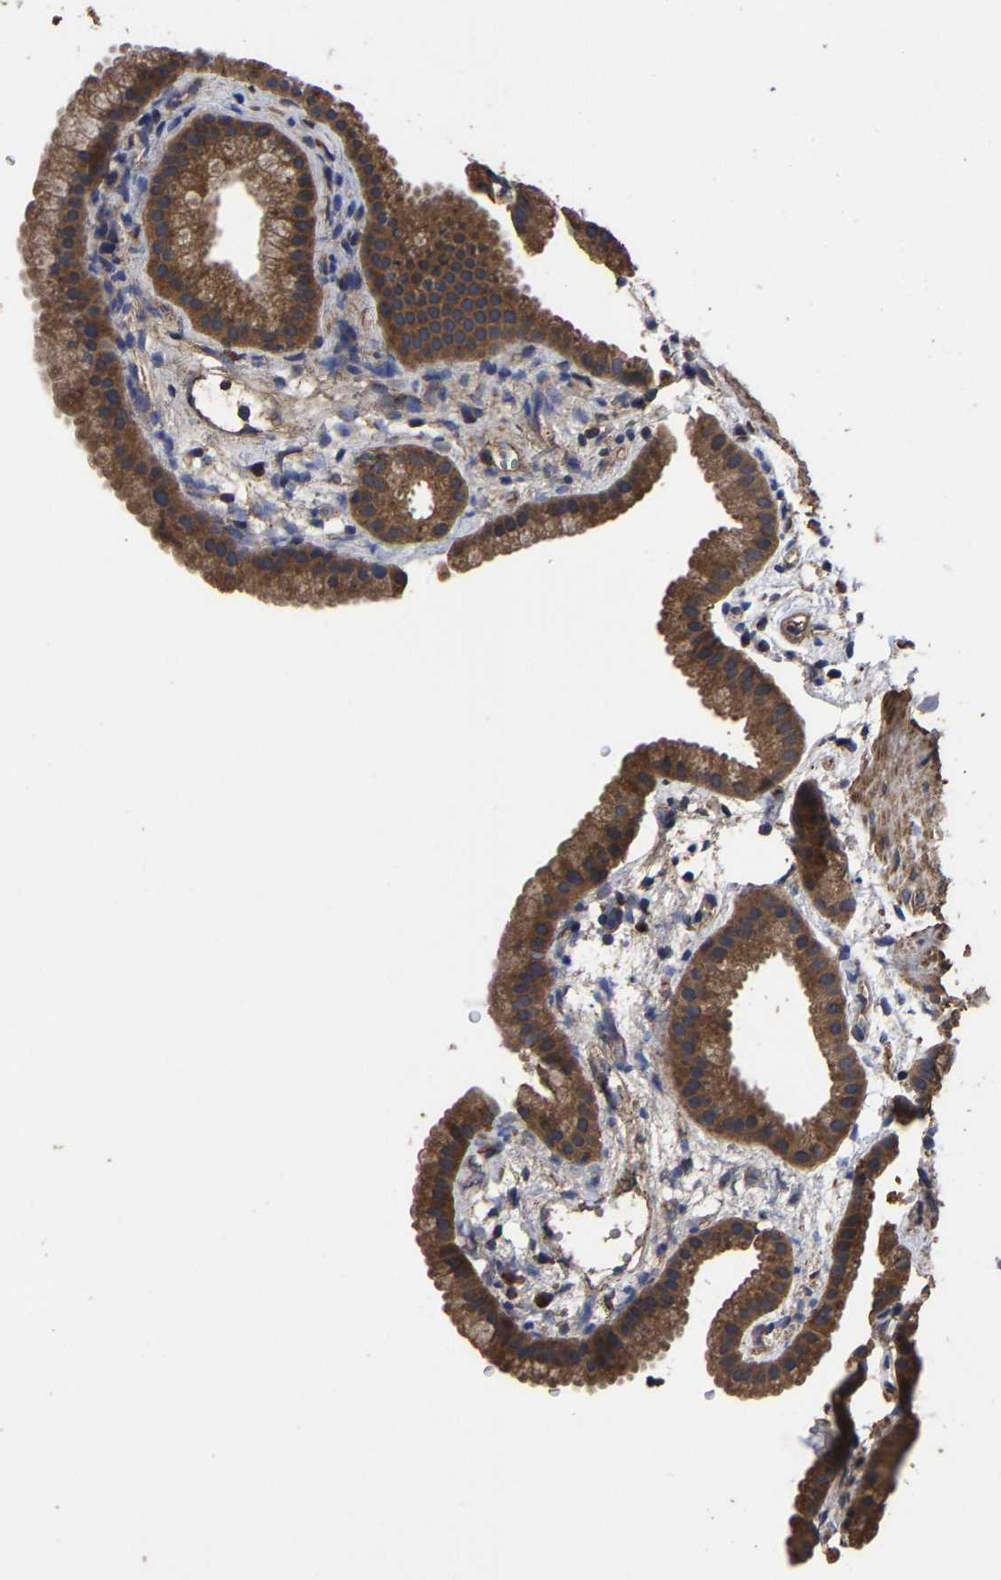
{"staining": {"intensity": "moderate", "quantity": ">75%", "location": "cytoplasmic/membranous"}, "tissue": "gallbladder", "cell_type": "Glandular cells", "image_type": "normal", "snomed": [{"axis": "morphology", "description": "Normal tissue, NOS"}, {"axis": "topography", "description": "Gallbladder"}], "caption": "A medium amount of moderate cytoplasmic/membranous positivity is present in about >75% of glandular cells in unremarkable gallbladder.", "gene": "ITCH", "patient": {"sex": "female", "age": 64}}